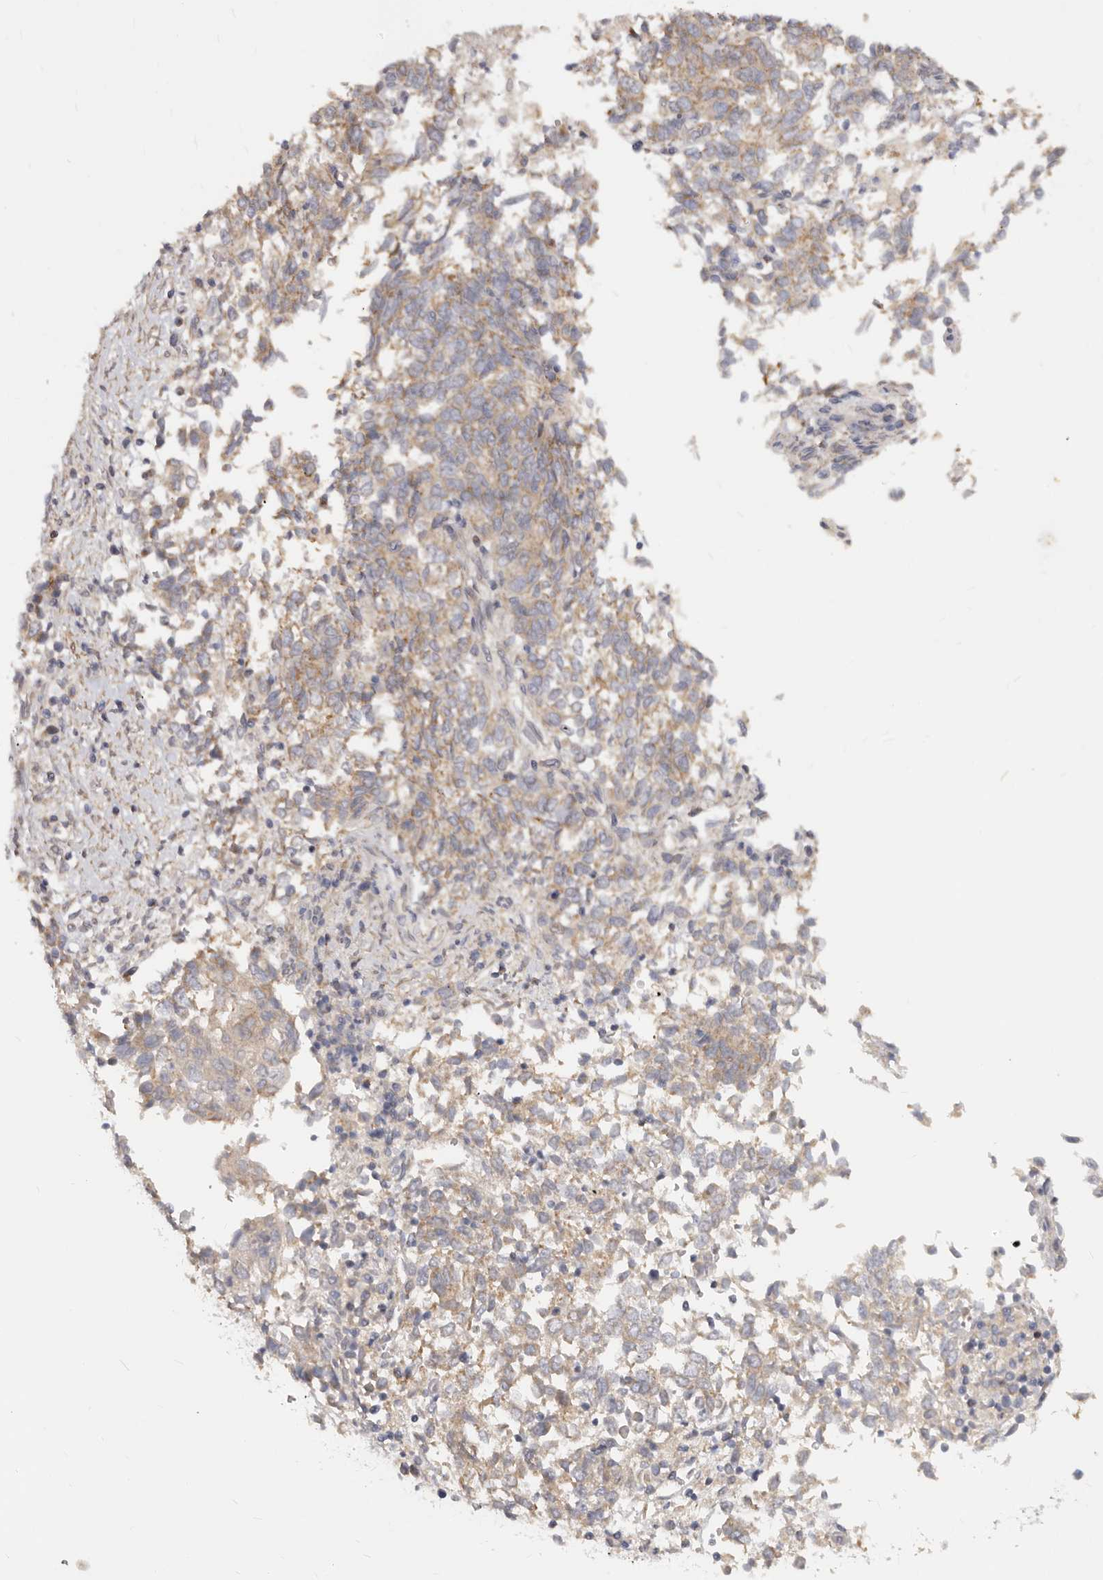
{"staining": {"intensity": "weak", "quantity": ">75%", "location": "cytoplasmic/membranous"}, "tissue": "endometrial cancer", "cell_type": "Tumor cells", "image_type": "cancer", "snomed": [{"axis": "morphology", "description": "Adenocarcinoma, NOS"}, {"axis": "topography", "description": "Endometrium"}], "caption": "Human endometrial cancer (adenocarcinoma) stained for a protein (brown) exhibits weak cytoplasmic/membranous positive expression in approximately >75% of tumor cells.", "gene": "TFB2M", "patient": {"sex": "female", "age": 80}}